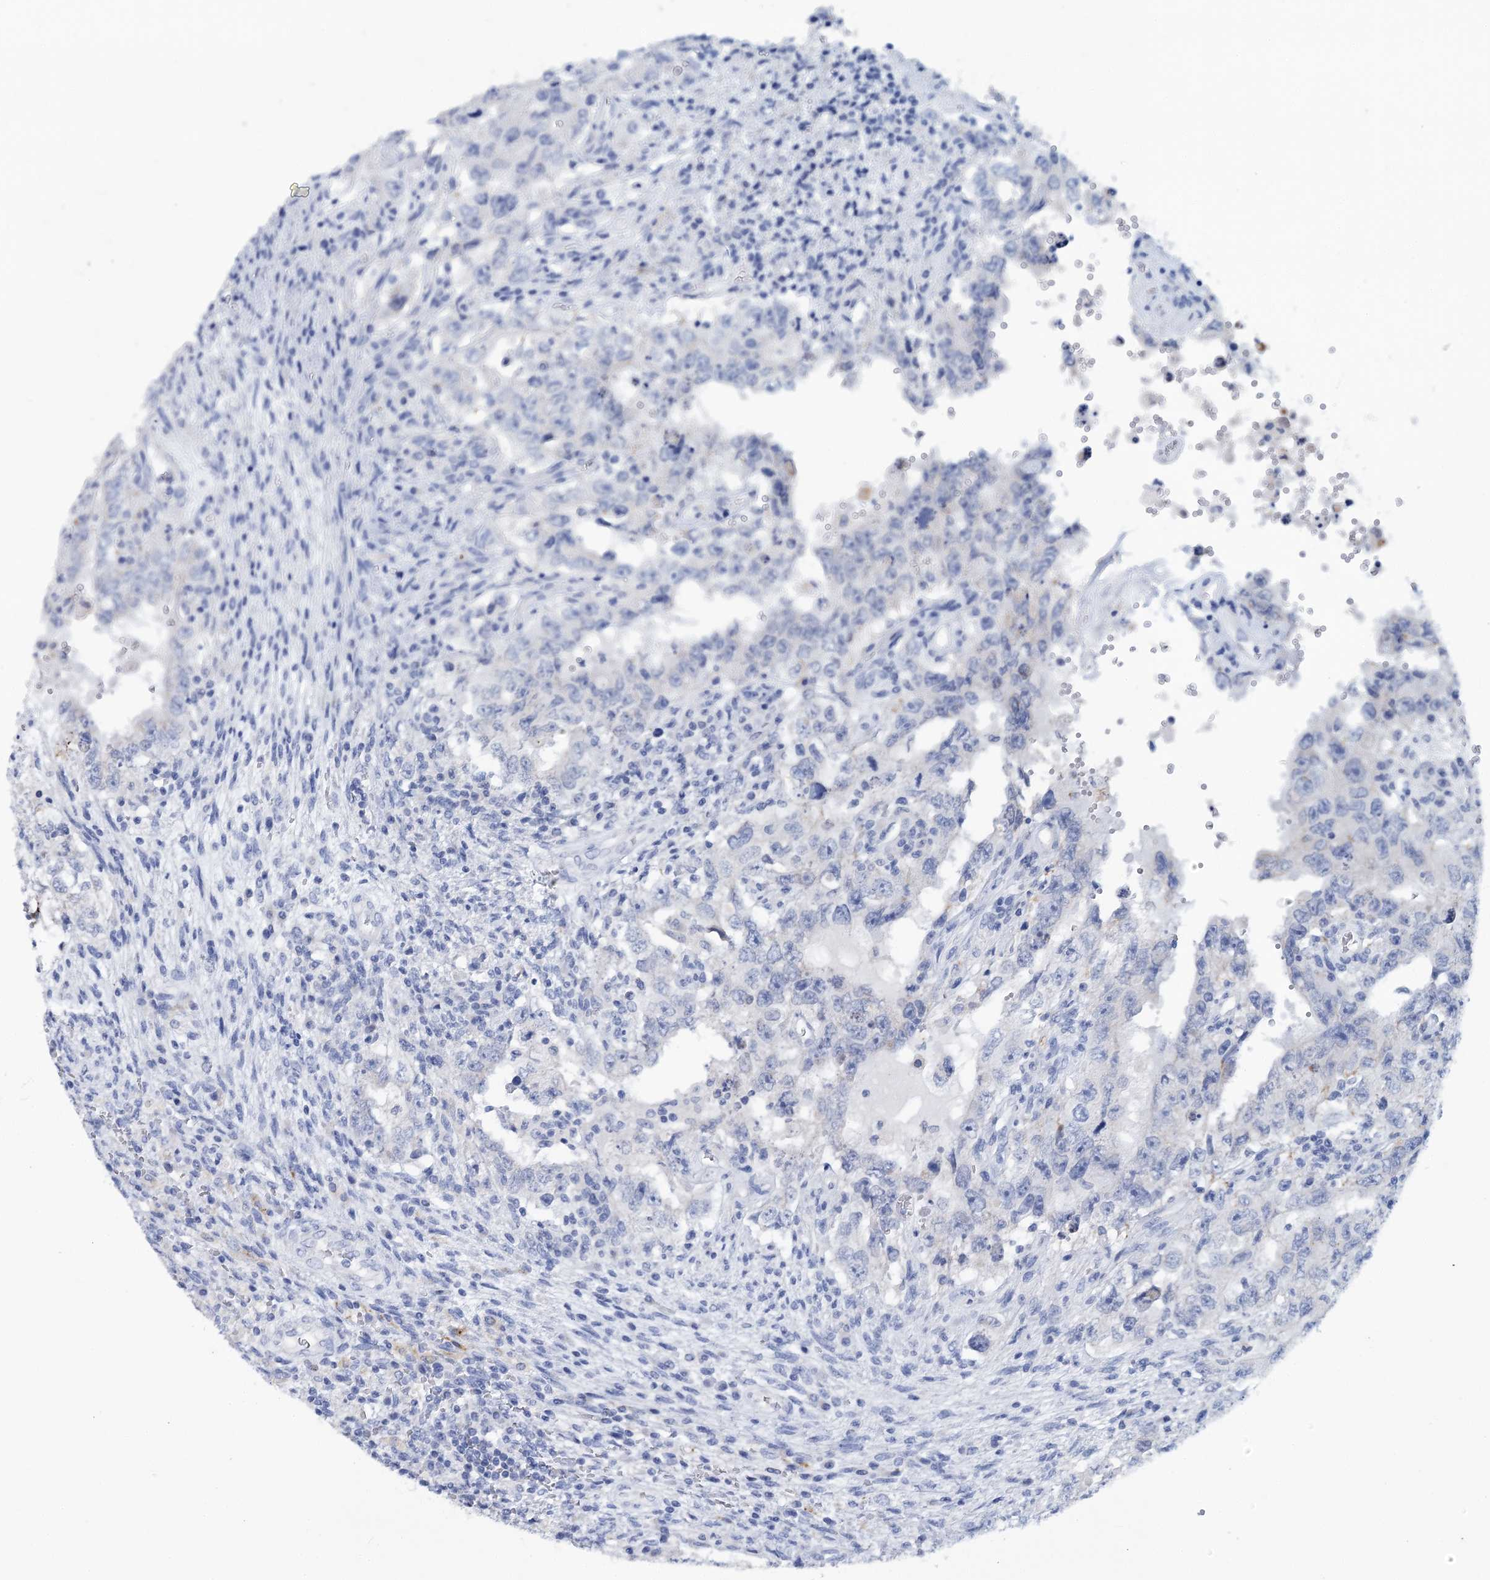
{"staining": {"intensity": "negative", "quantity": "none", "location": "none"}, "tissue": "testis cancer", "cell_type": "Tumor cells", "image_type": "cancer", "snomed": [{"axis": "morphology", "description": "Carcinoma, Embryonal, NOS"}, {"axis": "topography", "description": "Testis"}], "caption": "This is an immunohistochemistry histopathology image of human testis cancer (embryonal carcinoma). There is no positivity in tumor cells.", "gene": "METTL7B", "patient": {"sex": "male", "age": 26}}